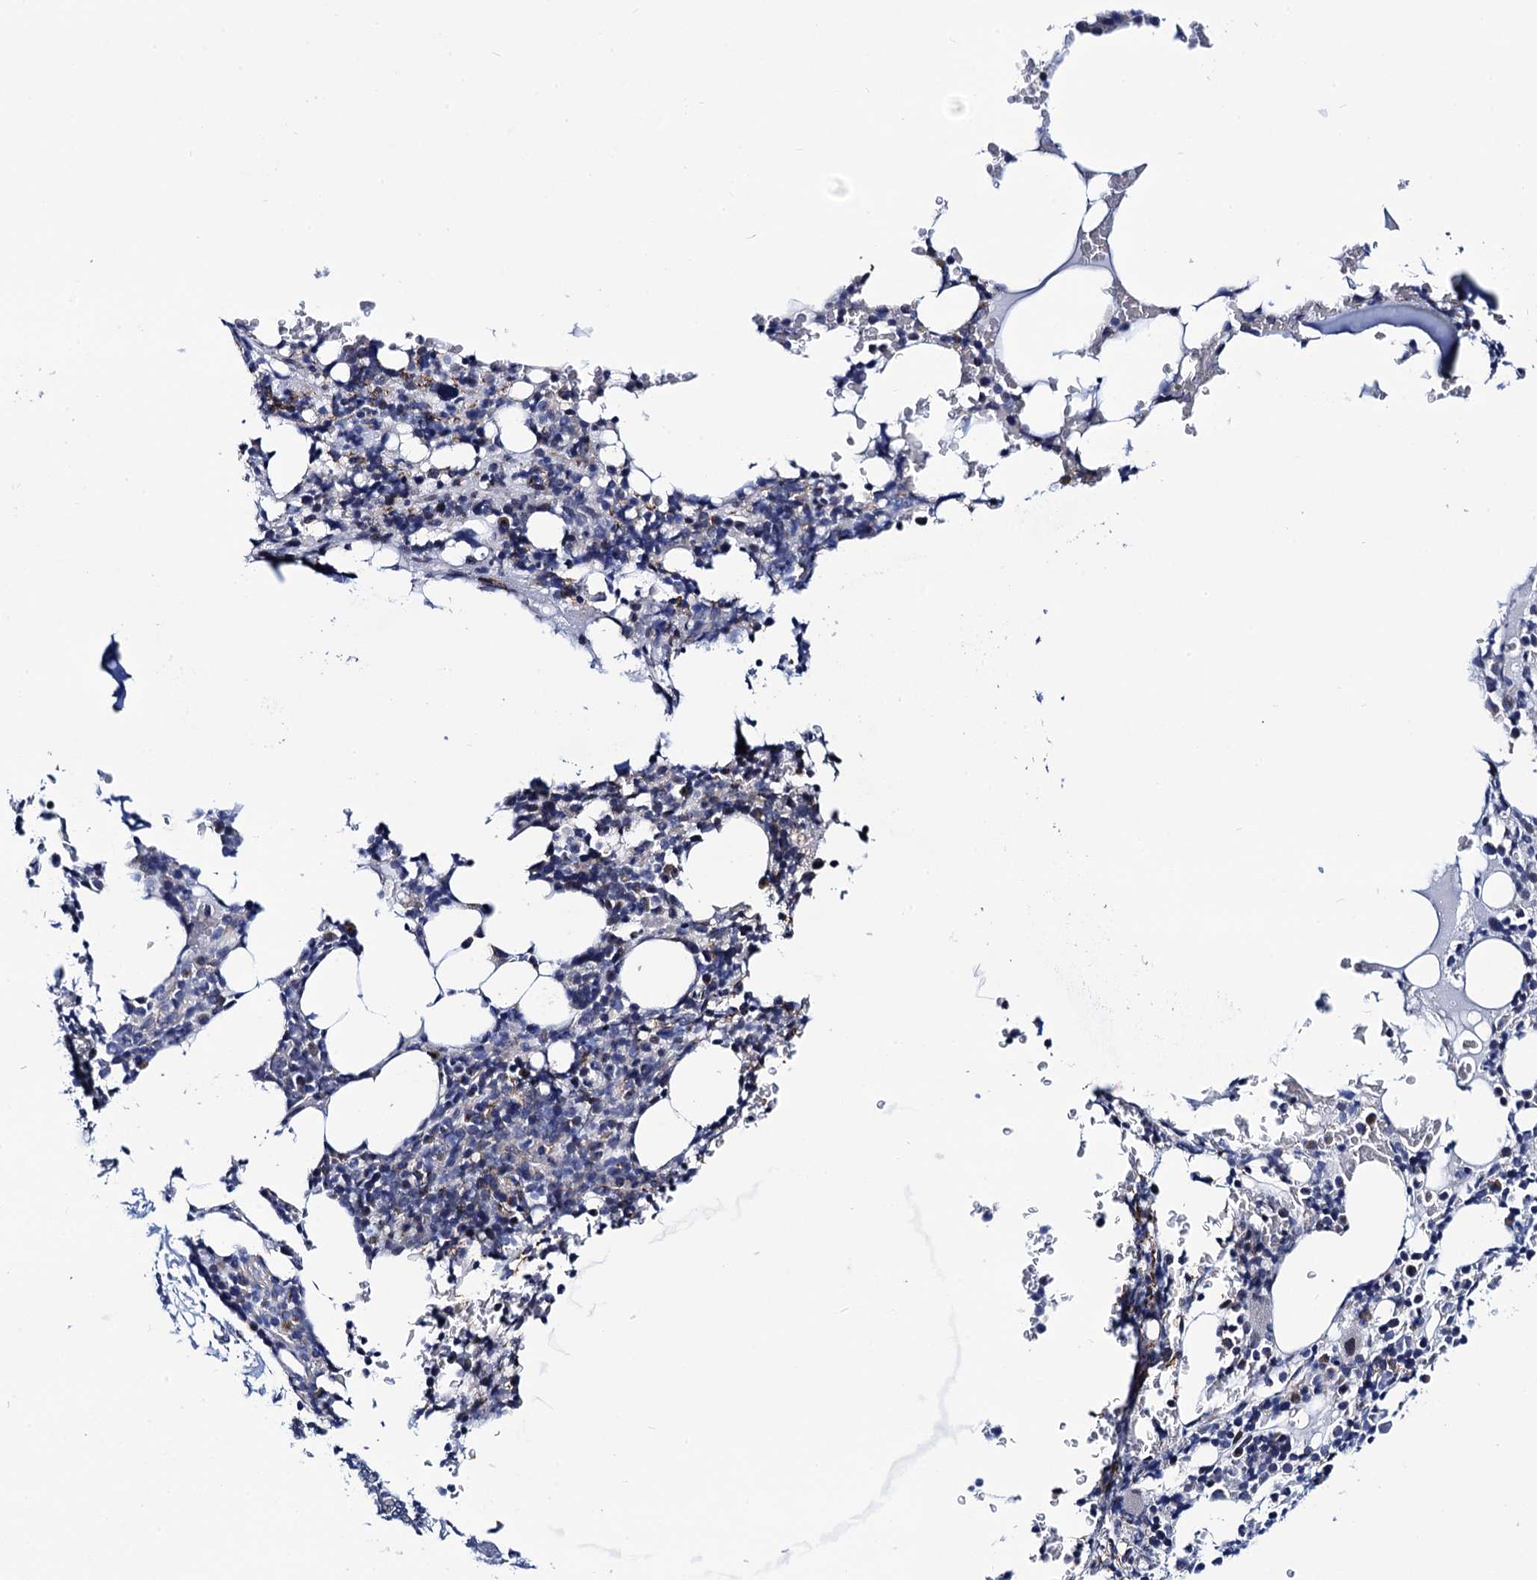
{"staining": {"intensity": "weak", "quantity": "<25%", "location": "cytoplasmic/membranous,nuclear"}, "tissue": "bone marrow", "cell_type": "Hematopoietic cells", "image_type": "normal", "snomed": [{"axis": "morphology", "description": "Normal tissue, NOS"}, {"axis": "topography", "description": "Bone marrow"}], "caption": "Micrograph shows no protein expression in hematopoietic cells of normal bone marrow. Brightfield microscopy of IHC stained with DAB (brown) and hematoxylin (blue), captured at high magnification.", "gene": "C16orf87", "patient": {"sex": "male", "age": 58}}